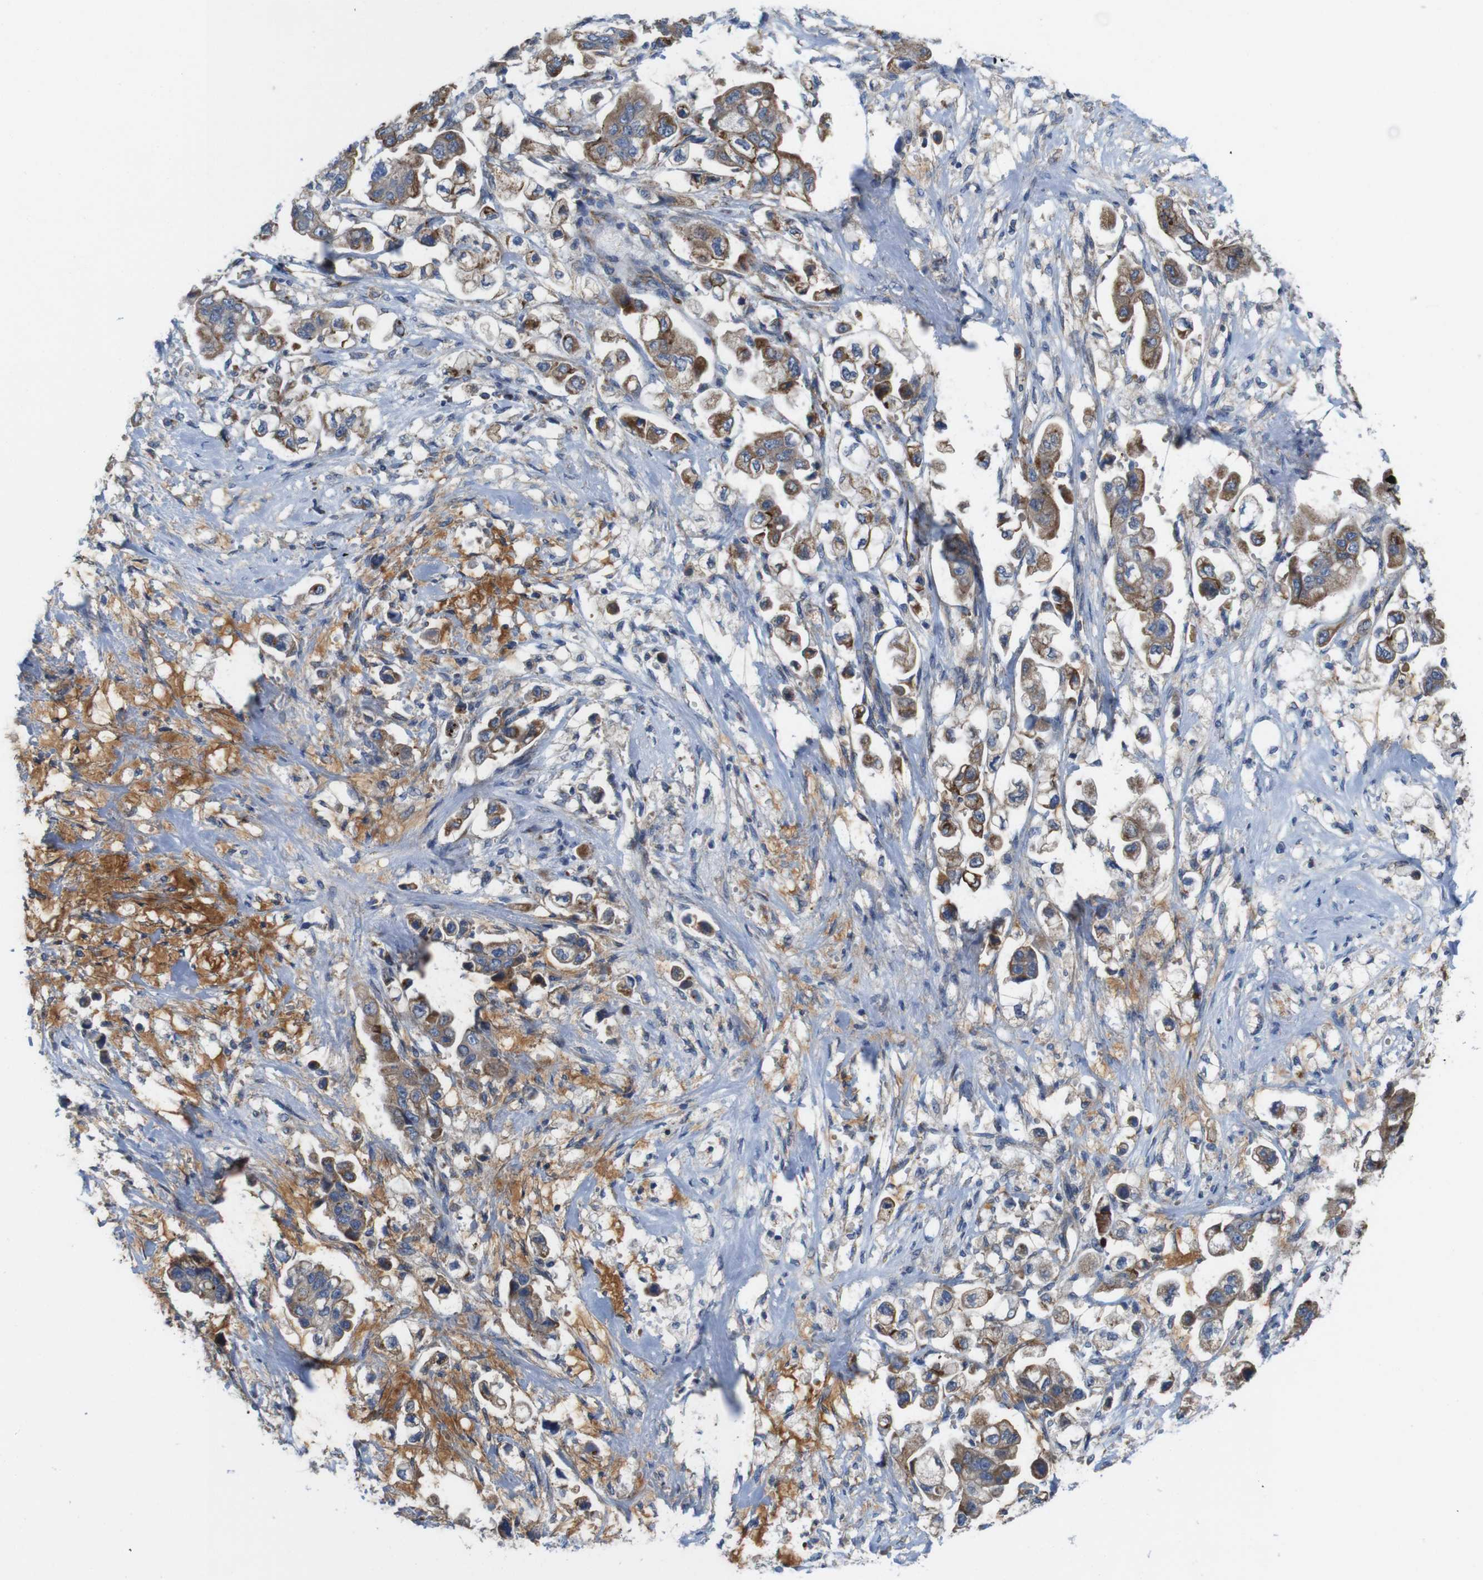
{"staining": {"intensity": "moderate", "quantity": ">75%", "location": "cytoplasmic/membranous"}, "tissue": "stomach cancer", "cell_type": "Tumor cells", "image_type": "cancer", "snomed": [{"axis": "morphology", "description": "Adenocarcinoma, NOS"}, {"axis": "topography", "description": "Stomach"}], "caption": "Human stomach adenocarcinoma stained with a protein marker demonstrates moderate staining in tumor cells.", "gene": "EFCAB14", "patient": {"sex": "male", "age": 62}}